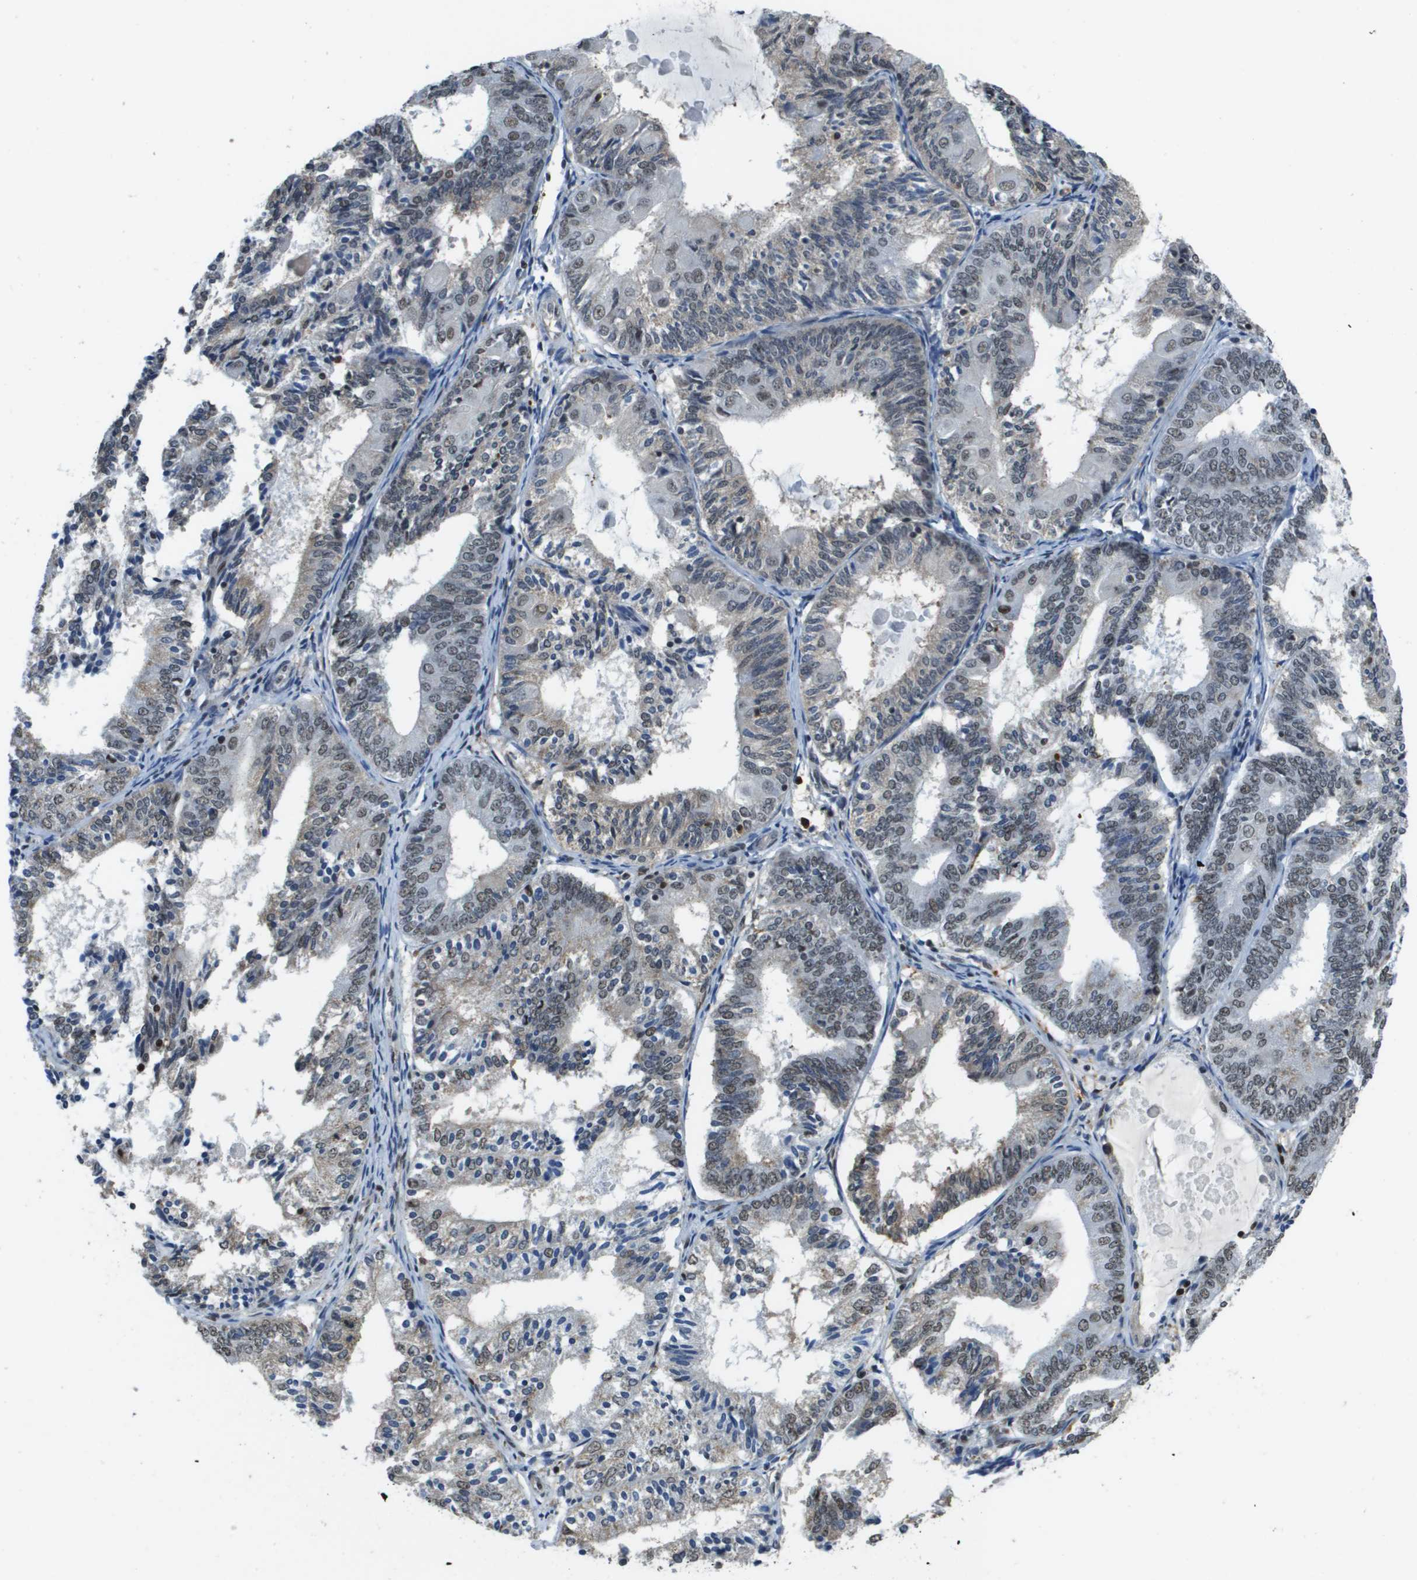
{"staining": {"intensity": "weak", "quantity": ">75%", "location": "nuclear"}, "tissue": "endometrial cancer", "cell_type": "Tumor cells", "image_type": "cancer", "snomed": [{"axis": "morphology", "description": "Adenocarcinoma, NOS"}, {"axis": "topography", "description": "Endometrium"}], "caption": "Brown immunohistochemical staining in human endometrial cancer (adenocarcinoma) reveals weak nuclear staining in about >75% of tumor cells.", "gene": "EP400", "patient": {"sex": "female", "age": 81}}